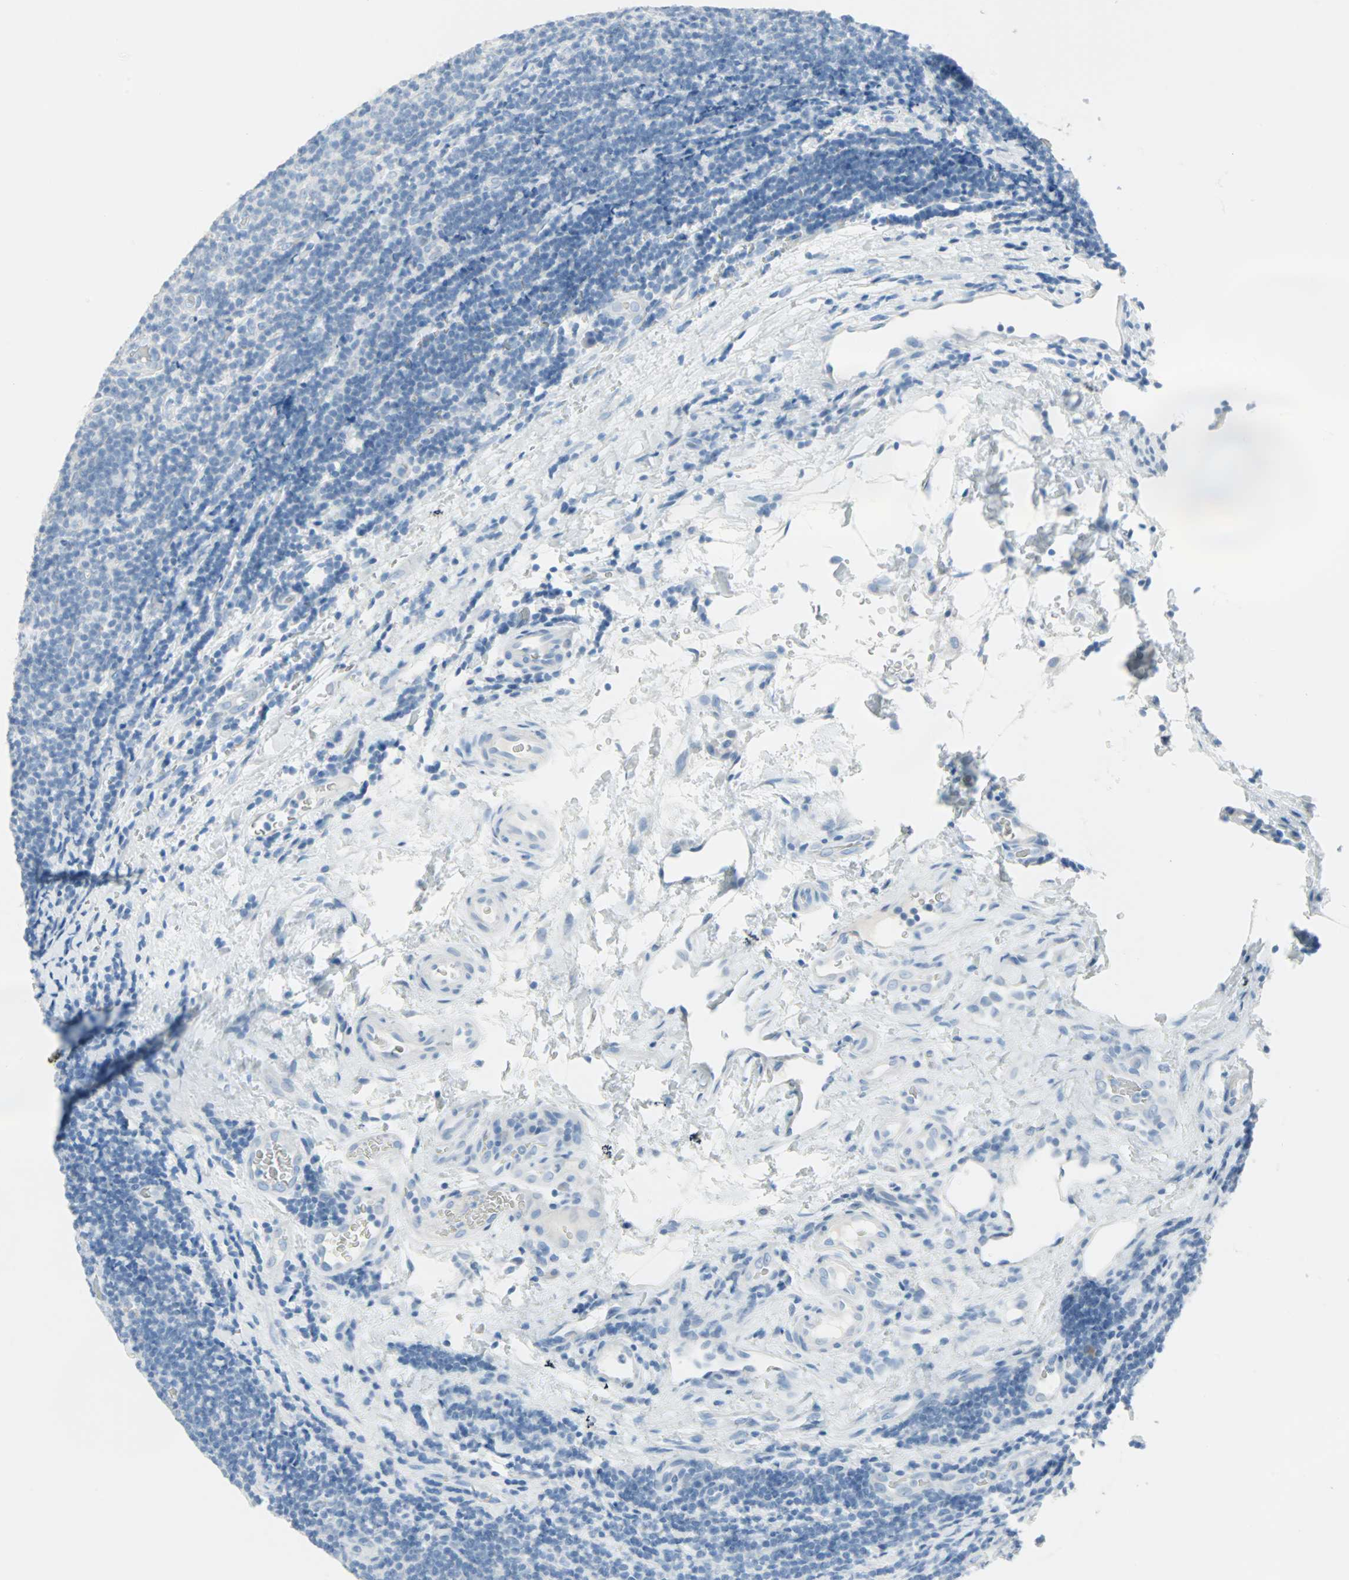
{"staining": {"intensity": "negative", "quantity": "none", "location": "none"}, "tissue": "lymphoma", "cell_type": "Tumor cells", "image_type": "cancer", "snomed": [{"axis": "morphology", "description": "Malignant lymphoma, non-Hodgkin's type, Low grade"}, {"axis": "topography", "description": "Lymph node"}], "caption": "An immunohistochemistry histopathology image of lymphoma is shown. There is no staining in tumor cells of lymphoma.", "gene": "STX1A", "patient": {"sex": "male", "age": 83}}